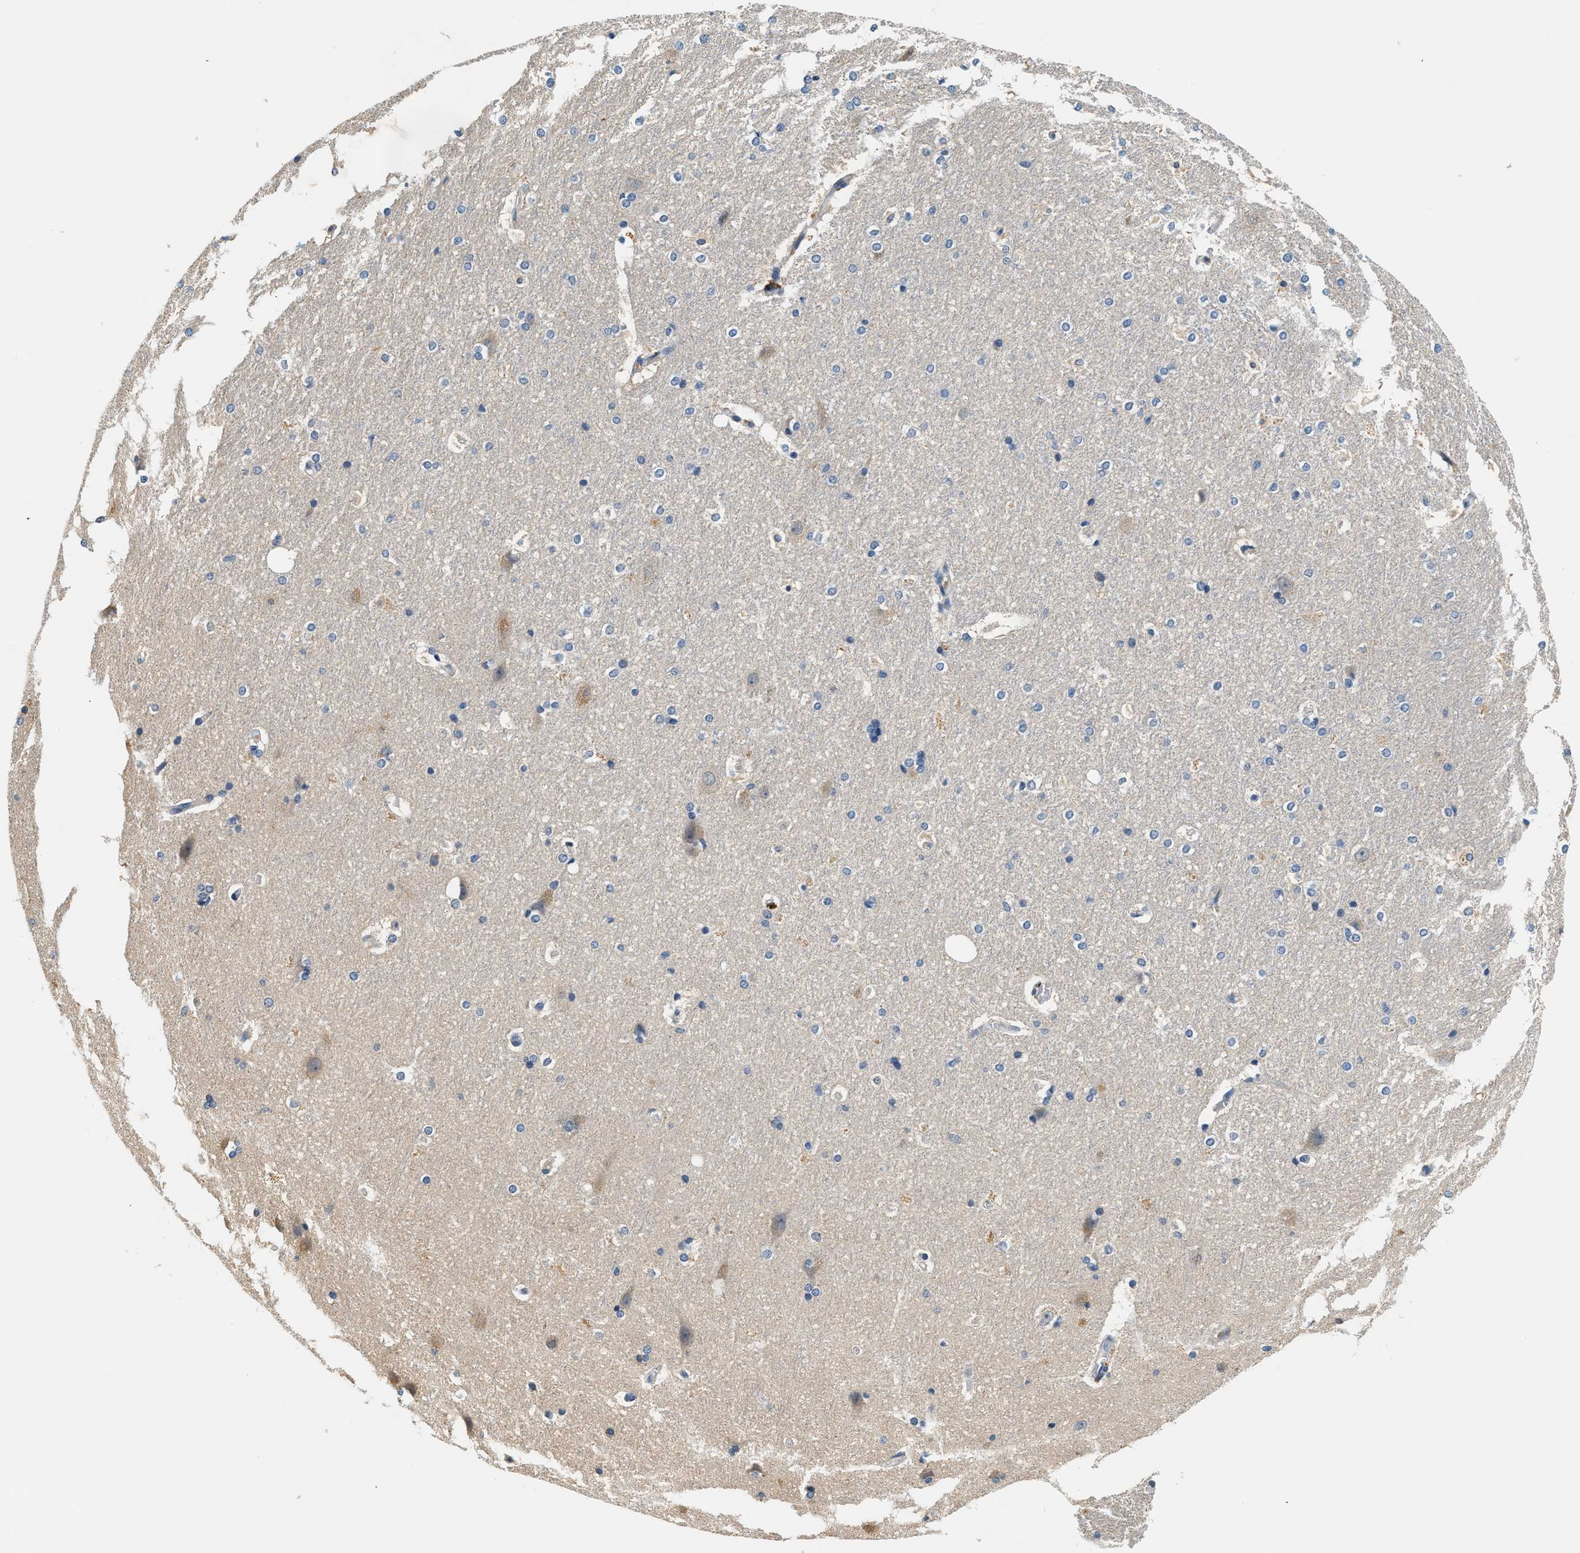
{"staining": {"intensity": "weak", "quantity": "<25%", "location": "cytoplasmic/membranous"}, "tissue": "hippocampus", "cell_type": "Glial cells", "image_type": "normal", "snomed": [{"axis": "morphology", "description": "Normal tissue, NOS"}, {"axis": "topography", "description": "Hippocampus"}], "caption": "Human hippocampus stained for a protein using immunohistochemistry (IHC) demonstrates no expression in glial cells.", "gene": "SLC35E1", "patient": {"sex": "female", "age": 19}}